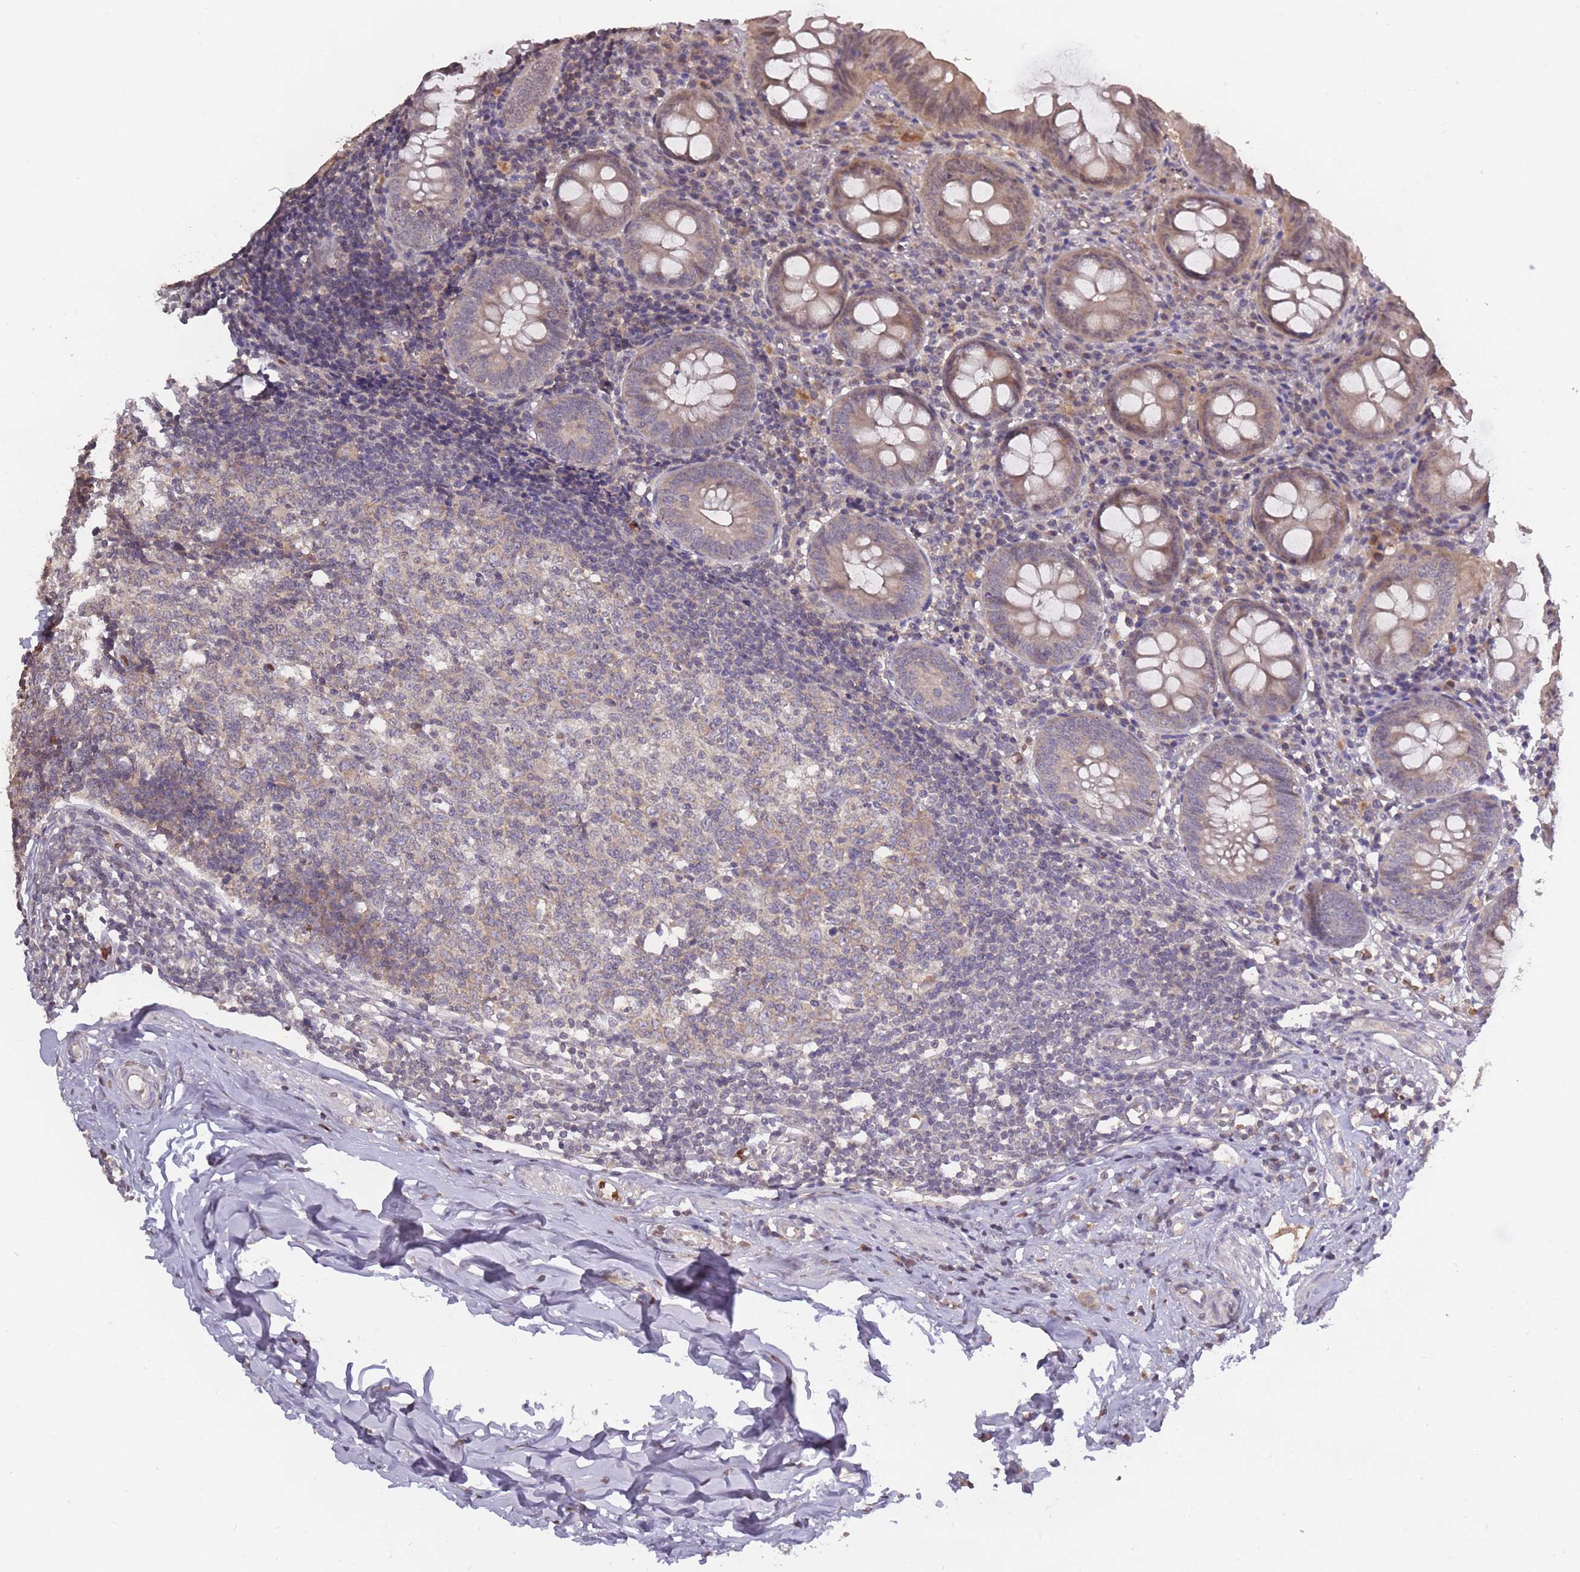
{"staining": {"intensity": "weak", "quantity": "25%-75%", "location": "cytoplasmic/membranous"}, "tissue": "appendix", "cell_type": "Glandular cells", "image_type": "normal", "snomed": [{"axis": "morphology", "description": "Normal tissue, NOS"}, {"axis": "topography", "description": "Appendix"}], "caption": "Brown immunohistochemical staining in benign human appendix demonstrates weak cytoplasmic/membranous expression in about 25%-75% of glandular cells. Using DAB (3,3'-diaminobenzidine) (brown) and hematoxylin (blue) stains, captured at high magnification using brightfield microscopy.", "gene": "ADCYAP1R1", "patient": {"sex": "female", "age": 54}}